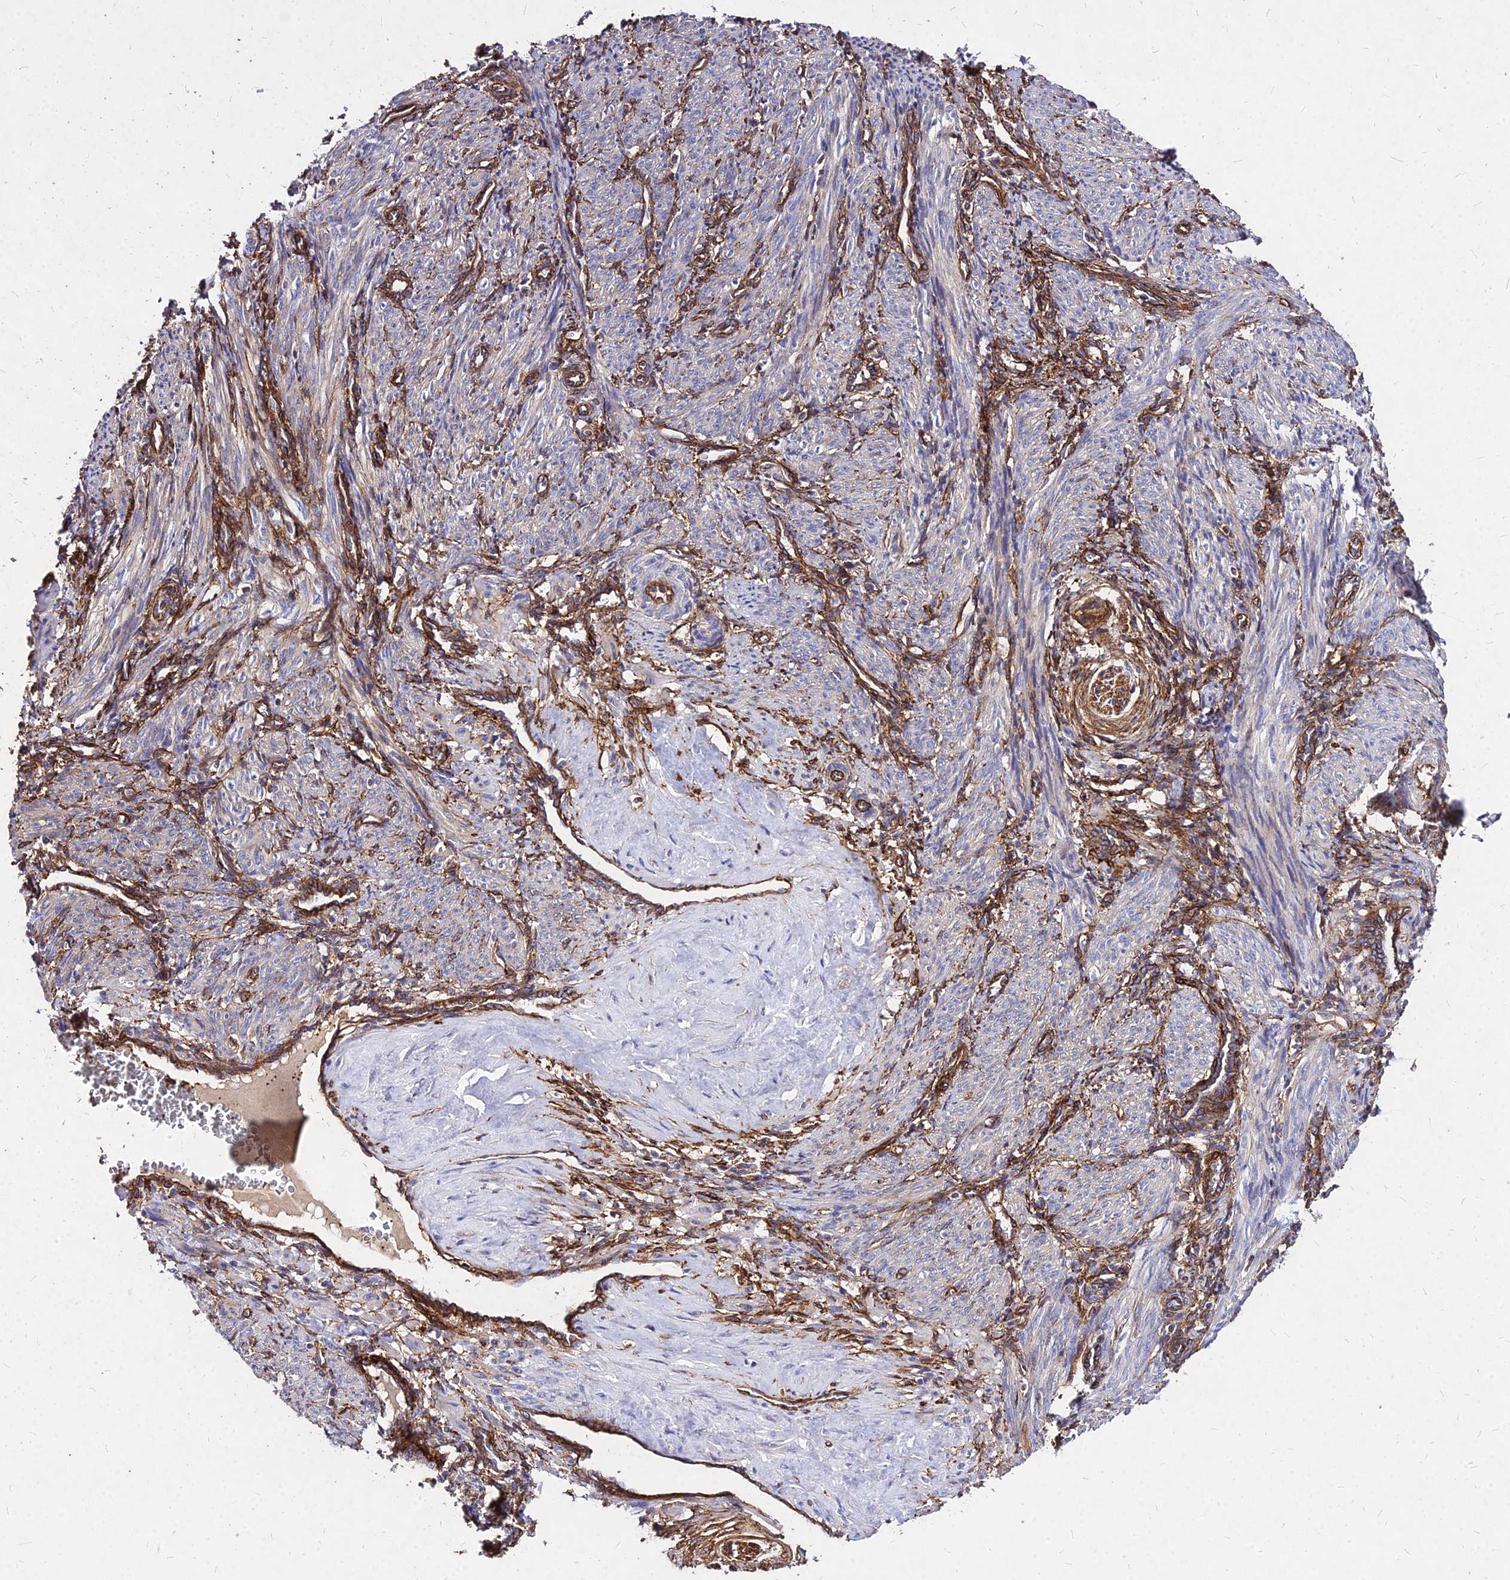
{"staining": {"intensity": "weak", "quantity": "<25%", "location": "cytoplasmic/membranous"}, "tissue": "smooth muscle", "cell_type": "Smooth muscle cells", "image_type": "normal", "snomed": [{"axis": "morphology", "description": "Normal tissue, NOS"}, {"axis": "topography", "description": "Endometrium"}], "caption": "This is an IHC micrograph of benign human smooth muscle. There is no expression in smooth muscle cells.", "gene": "EFCC1", "patient": {"sex": "female", "age": 33}}